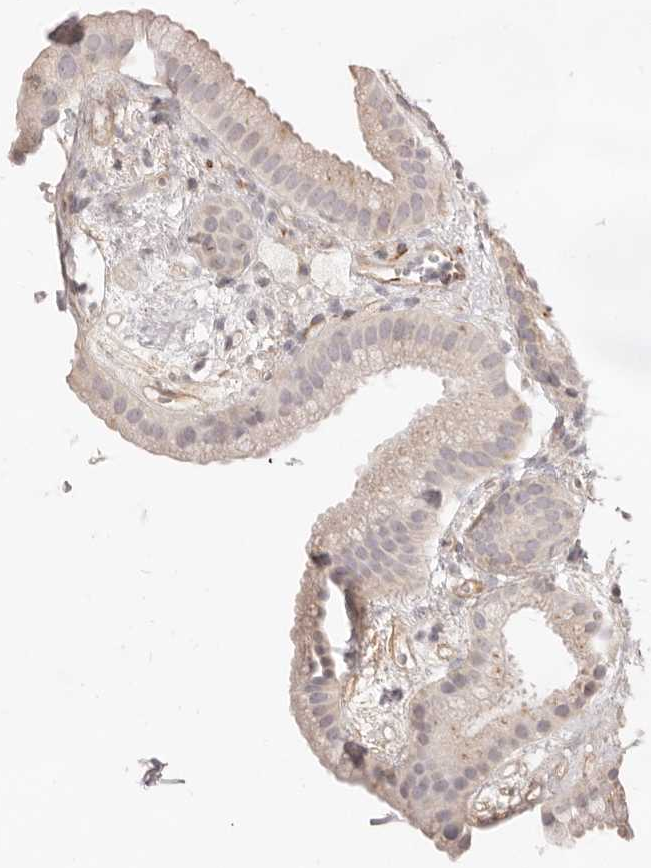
{"staining": {"intensity": "moderate", "quantity": "25%-75%", "location": "cytoplasmic/membranous"}, "tissue": "gallbladder", "cell_type": "Glandular cells", "image_type": "normal", "snomed": [{"axis": "morphology", "description": "Normal tissue, NOS"}, {"axis": "topography", "description": "Gallbladder"}], "caption": "This is a photomicrograph of immunohistochemistry (IHC) staining of normal gallbladder, which shows moderate staining in the cytoplasmic/membranous of glandular cells.", "gene": "SASS6", "patient": {"sex": "female", "age": 64}}